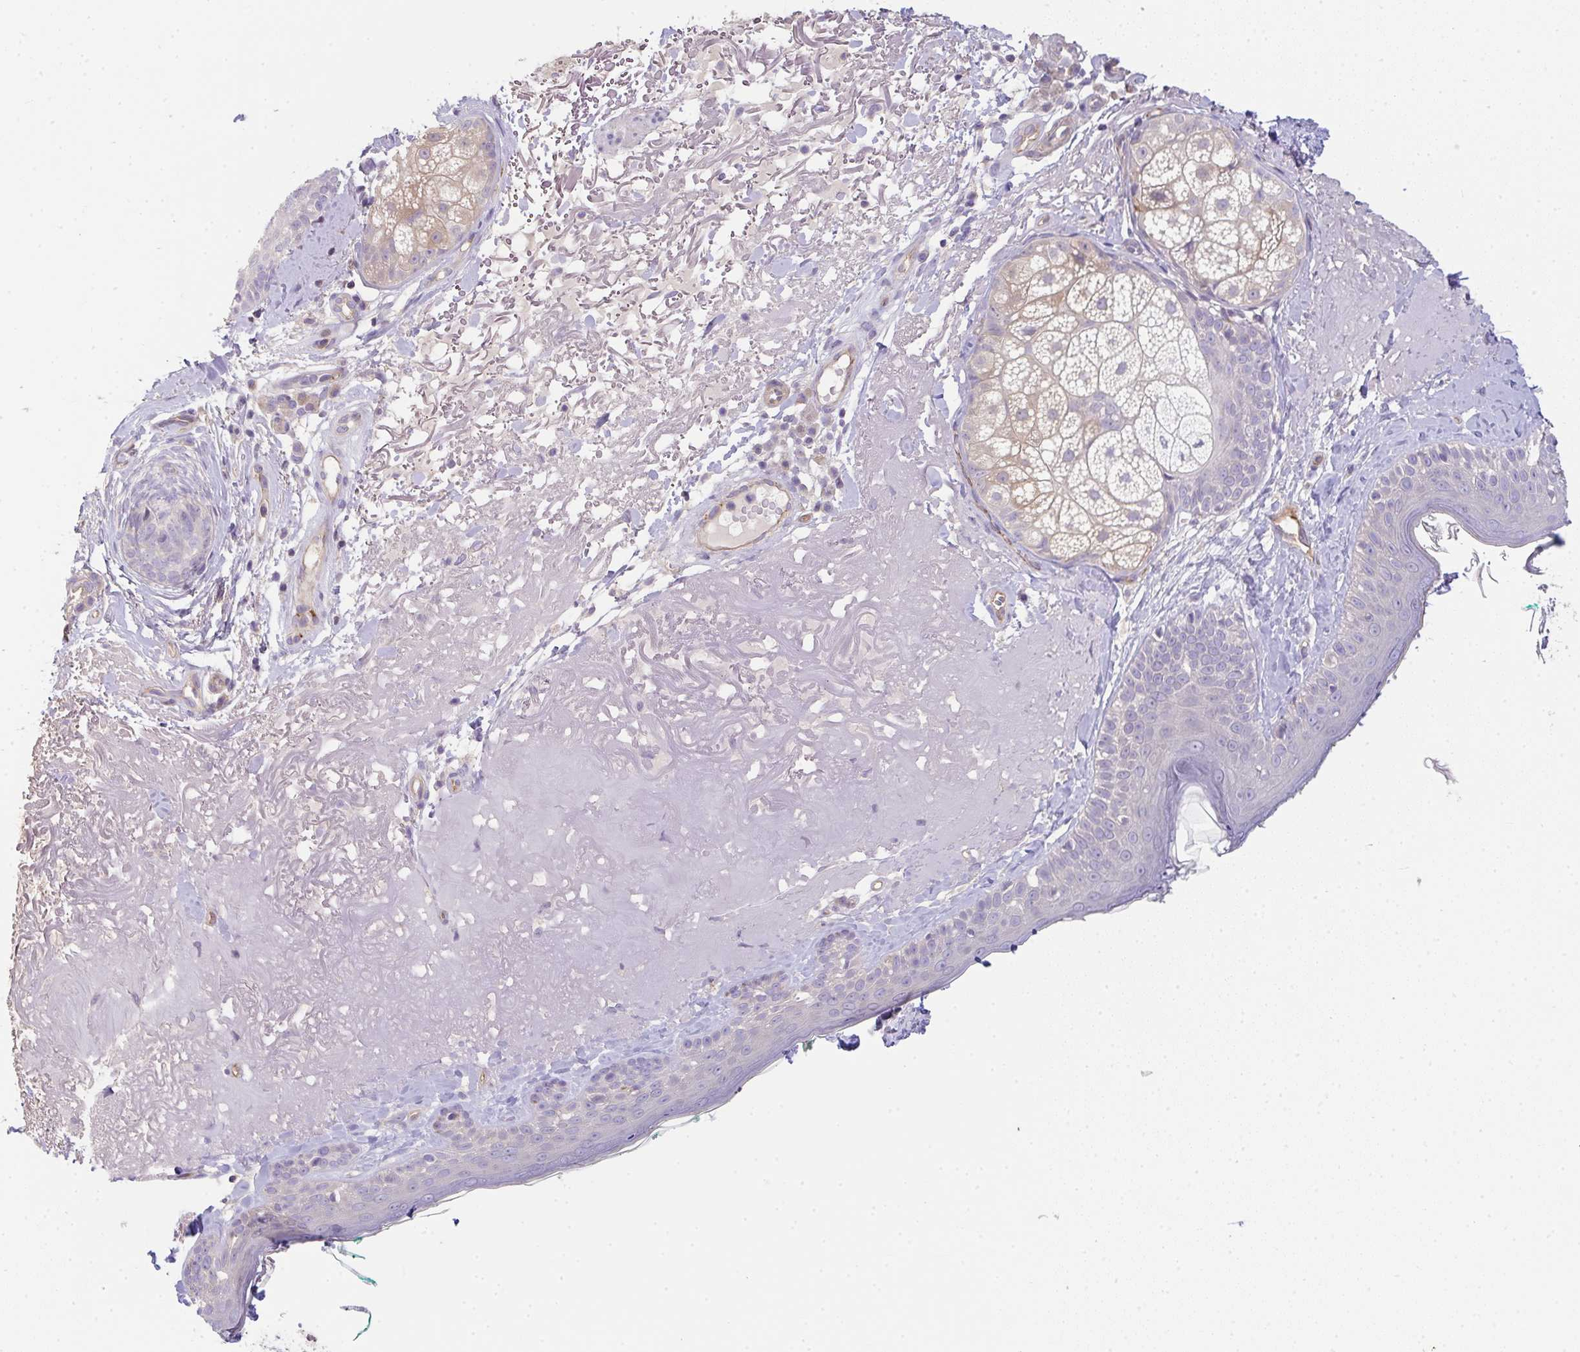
{"staining": {"intensity": "negative", "quantity": "none", "location": "none"}, "tissue": "skin", "cell_type": "Fibroblasts", "image_type": "normal", "snomed": [{"axis": "morphology", "description": "Normal tissue, NOS"}, {"axis": "topography", "description": "Skin"}], "caption": "This photomicrograph is of normal skin stained with IHC to label a protein in brown with the nuclei are counter-stained blue. There is no positivity in fibroblasts. (DAB IHC with hematoxylin counter stain).", "gene": "FILIP1", "patient": {"sex": "male", "age": 73}}